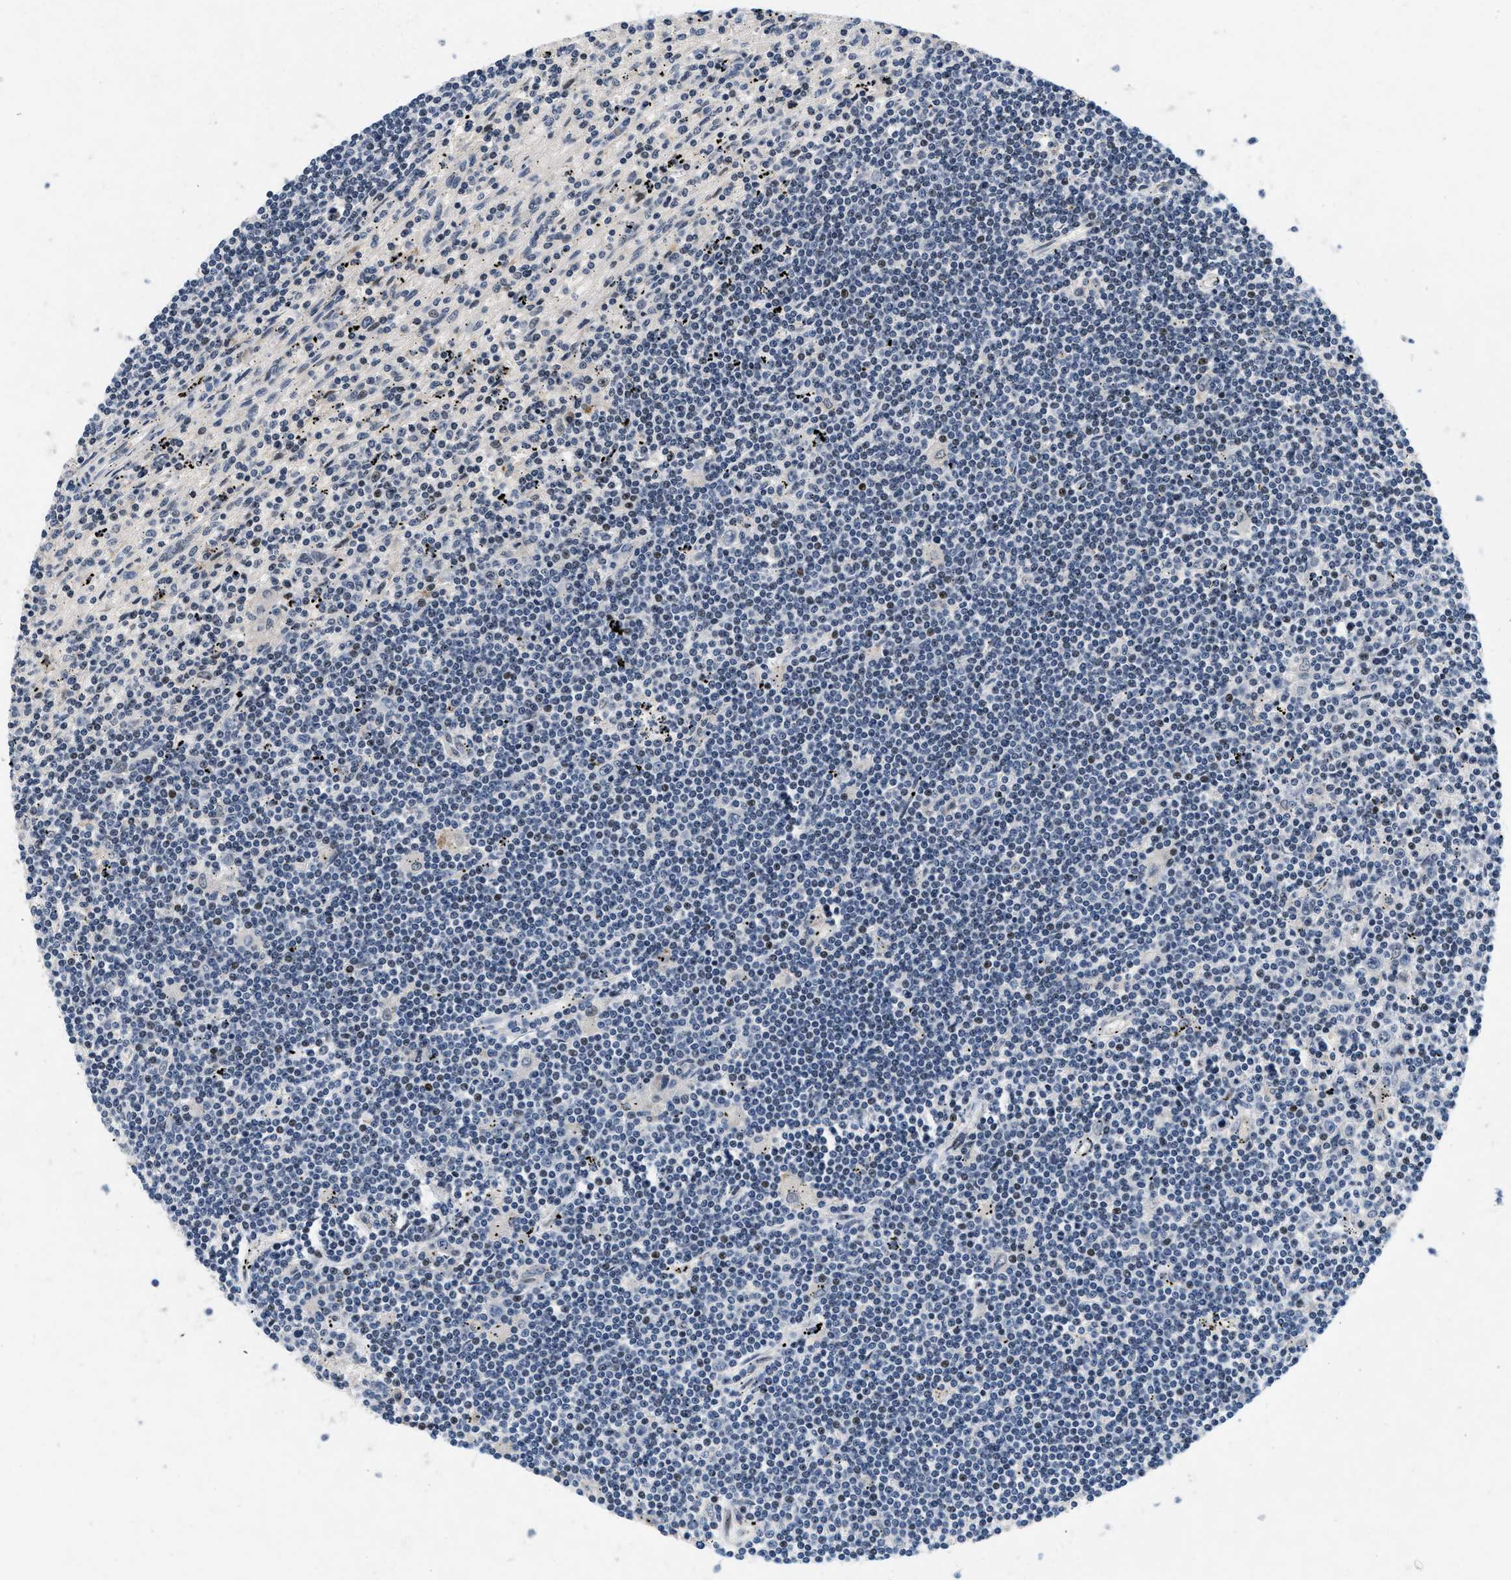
{"staining": {"intensity": "negative", "quantity": "none", "location": "none"}, "tissue": "lymphoma", "cell_type": "Tumor cells", "image_type": "cancer", "snomed": [{"axis": "morphology", "description": "Malignant lymphoma, non-Hodgkin's type, Low grade"}, {"axis": "topography", "description": "Spleen"}], "caption": "Tumor cells show no significant staining in malignant lymphoma, non-Hodgkin's type (low-grade).", "gene": "VIP", "patient": {"sex": "male", "age": 76}}